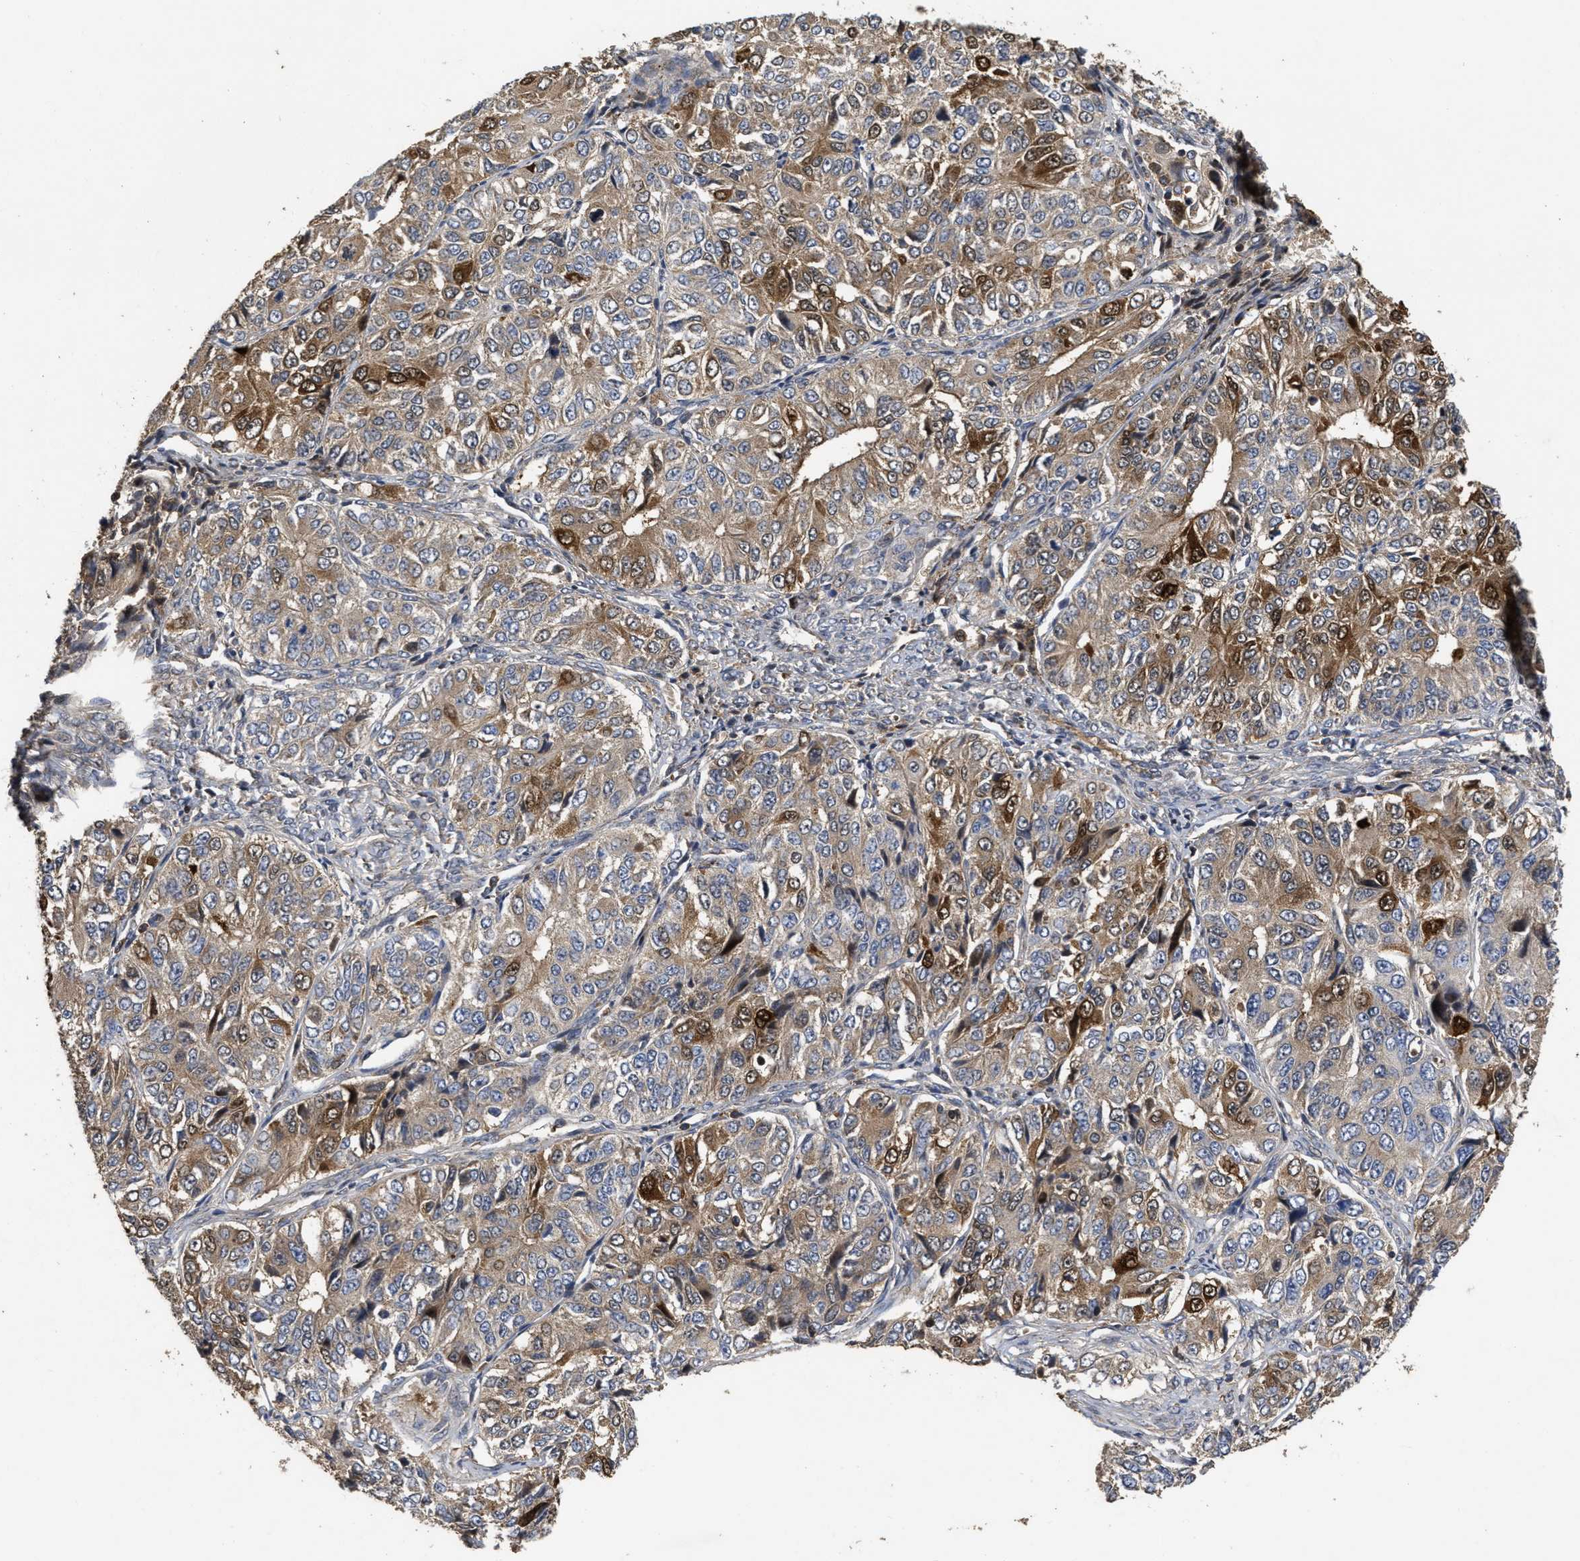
{"staining": {"intensity": "strong", "quantity": "25%-75%", "location": "cytoplasmic/membranous,nuclear"}, "tissue": "ovarian cancer", "cell_type": "Tumor cells", "image_type": "cancer", "snomed": [{"axis": "morphology", "description": "Carcinoma, endometroid"}, {"axis": "topography", "description": "Ovary"}], "caption": "A brown stain labels strong cytoplasmic/membranous and nuclear staining of a protein in human endometroid carcinoma (ovarian) tumor cells.", "gene": "CBR3", "patient": {"sex": "female", "age": 51}}